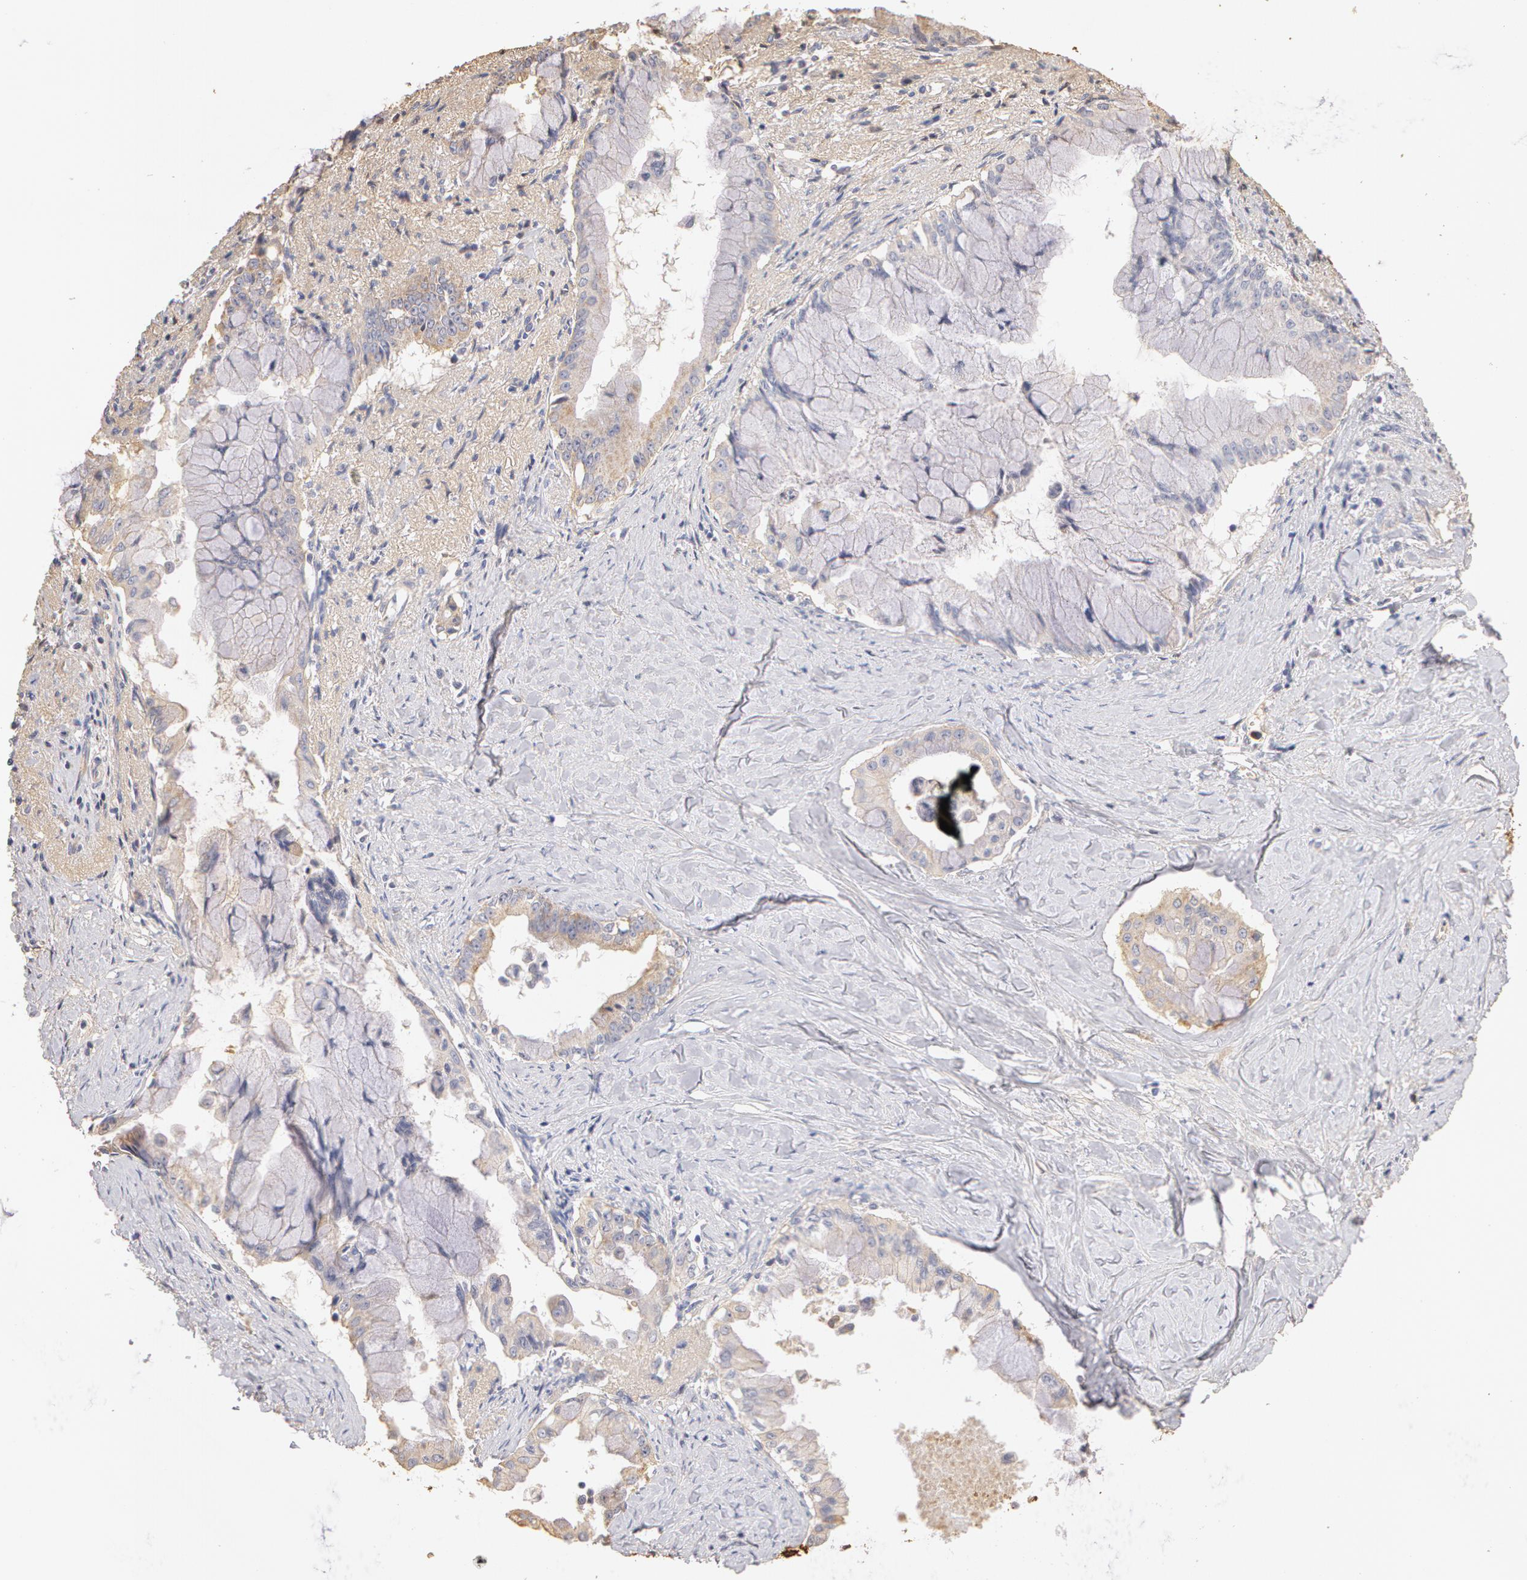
{"staining": {"intensity": "negative", "quantity": "none", "location": "none"}, "tissue": "pancreatic cancer", "cell_type": "Tumor cells", "image_type": "cancer", "snomed": [{"axis": "morphology", "description": "Adenocarcinoma, NOS"}, {"axis": "topography", "description": "Pancreas"}], "caption": "DAB (3,3'-diaminobenzidine) immunohistochemical staining of human pancreatic adenocarcinoma reveals no significant staining in tumor cells.", "gene": "TF", "patient": {"sex": "male", "age": 59}}